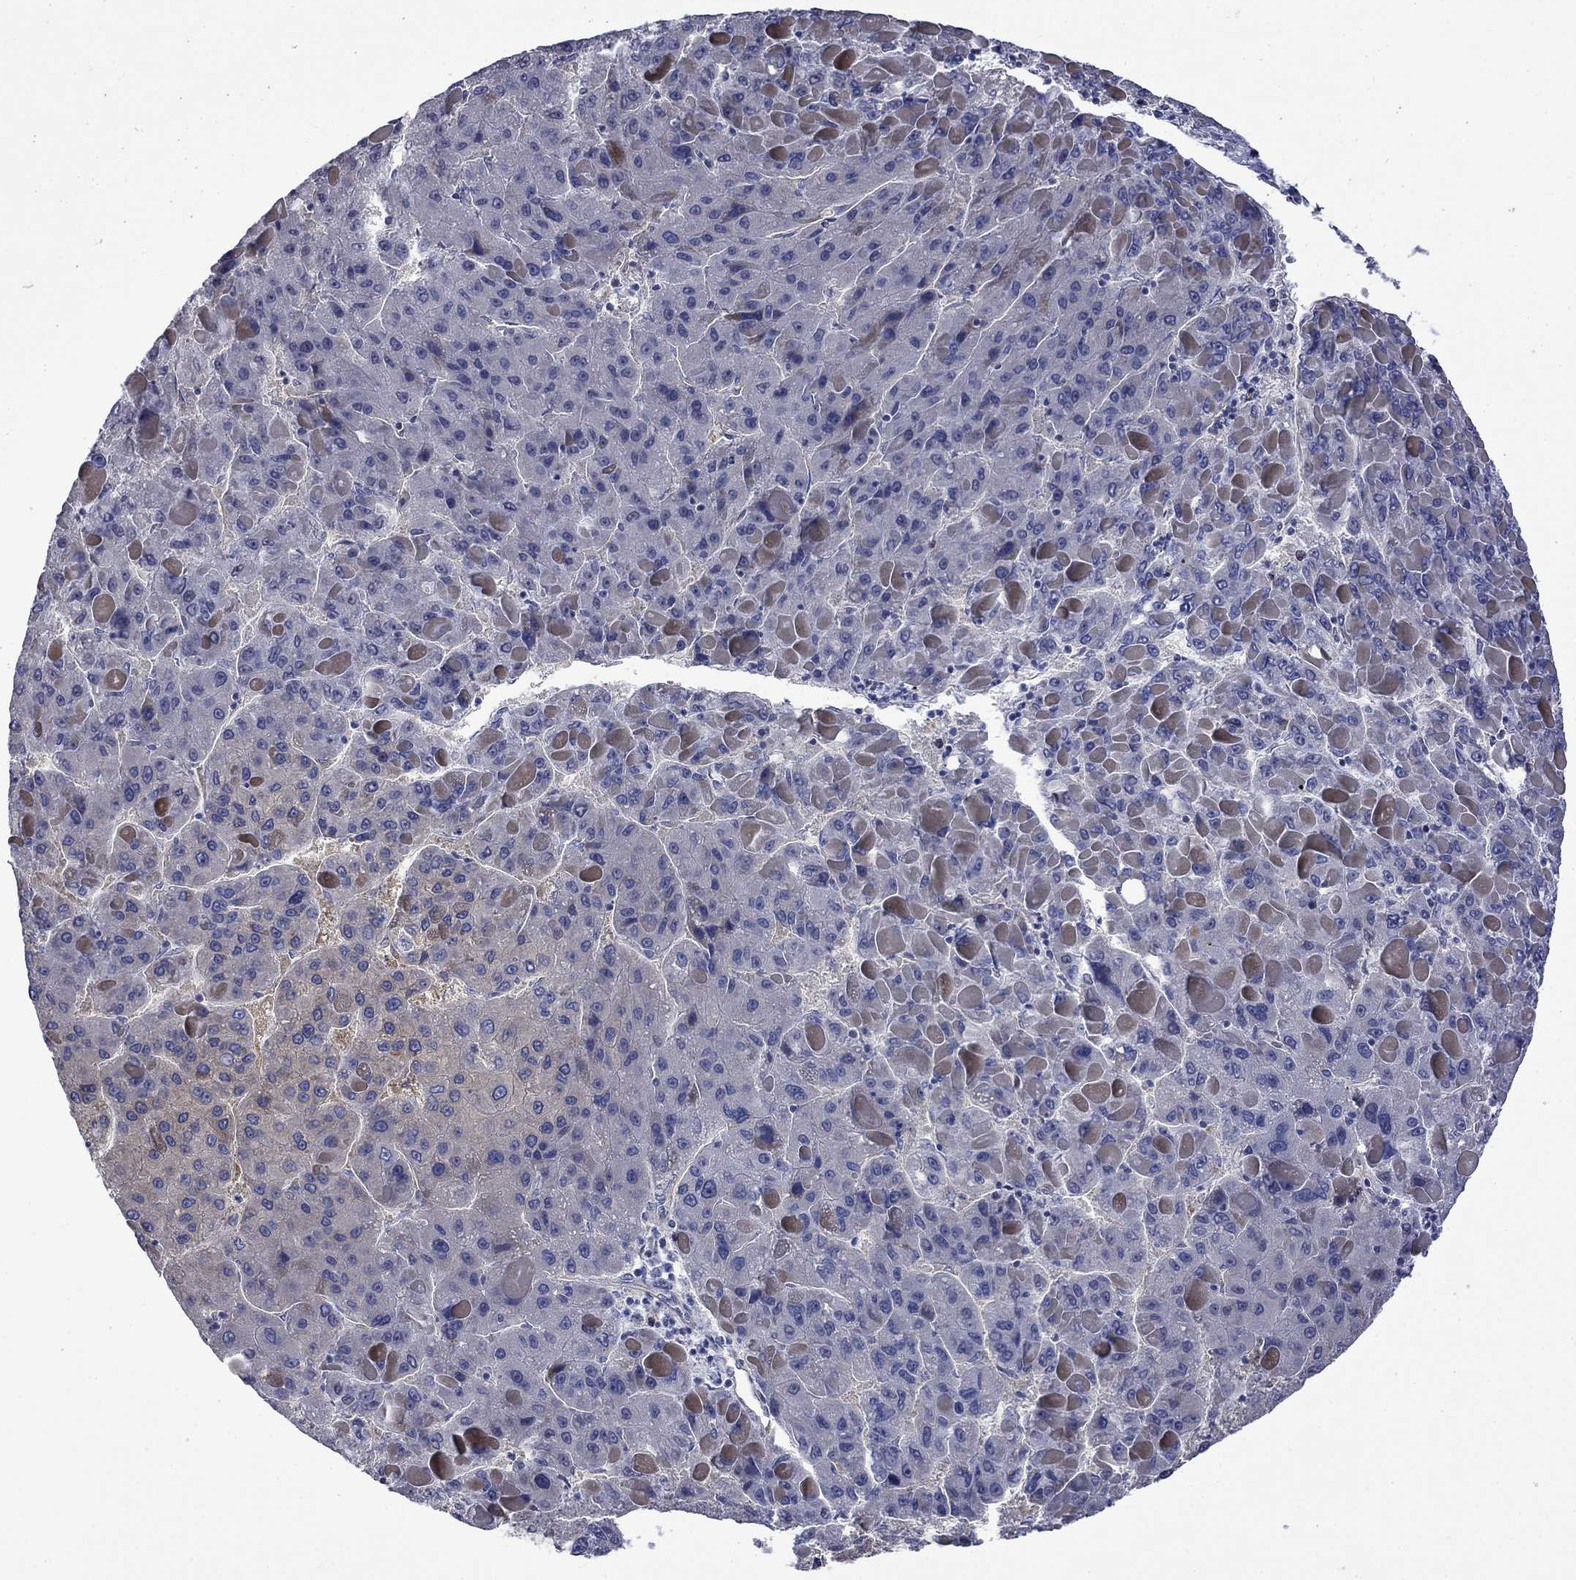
{"staining": {"intensity": "weak", "quantity": "<25%", "location": "cytoplasmic/membranous"}, "tissue": "liver cancer", "cell_type": "Tumor cells", "image_type": "cancer", "snomed": [{"axis": "morphology", "description": "Carcinoma, Hepatocellular, NOS"}, {"axis": "topography", "description": "Liver"}], "caption": "This is a image of immunohistochemistry staining of hepatocellular carcinoma (liver), which shows no positivity in tumor cells.", "gene": "CAMKK2", "patient": {"sex": "female", "age": 82}}